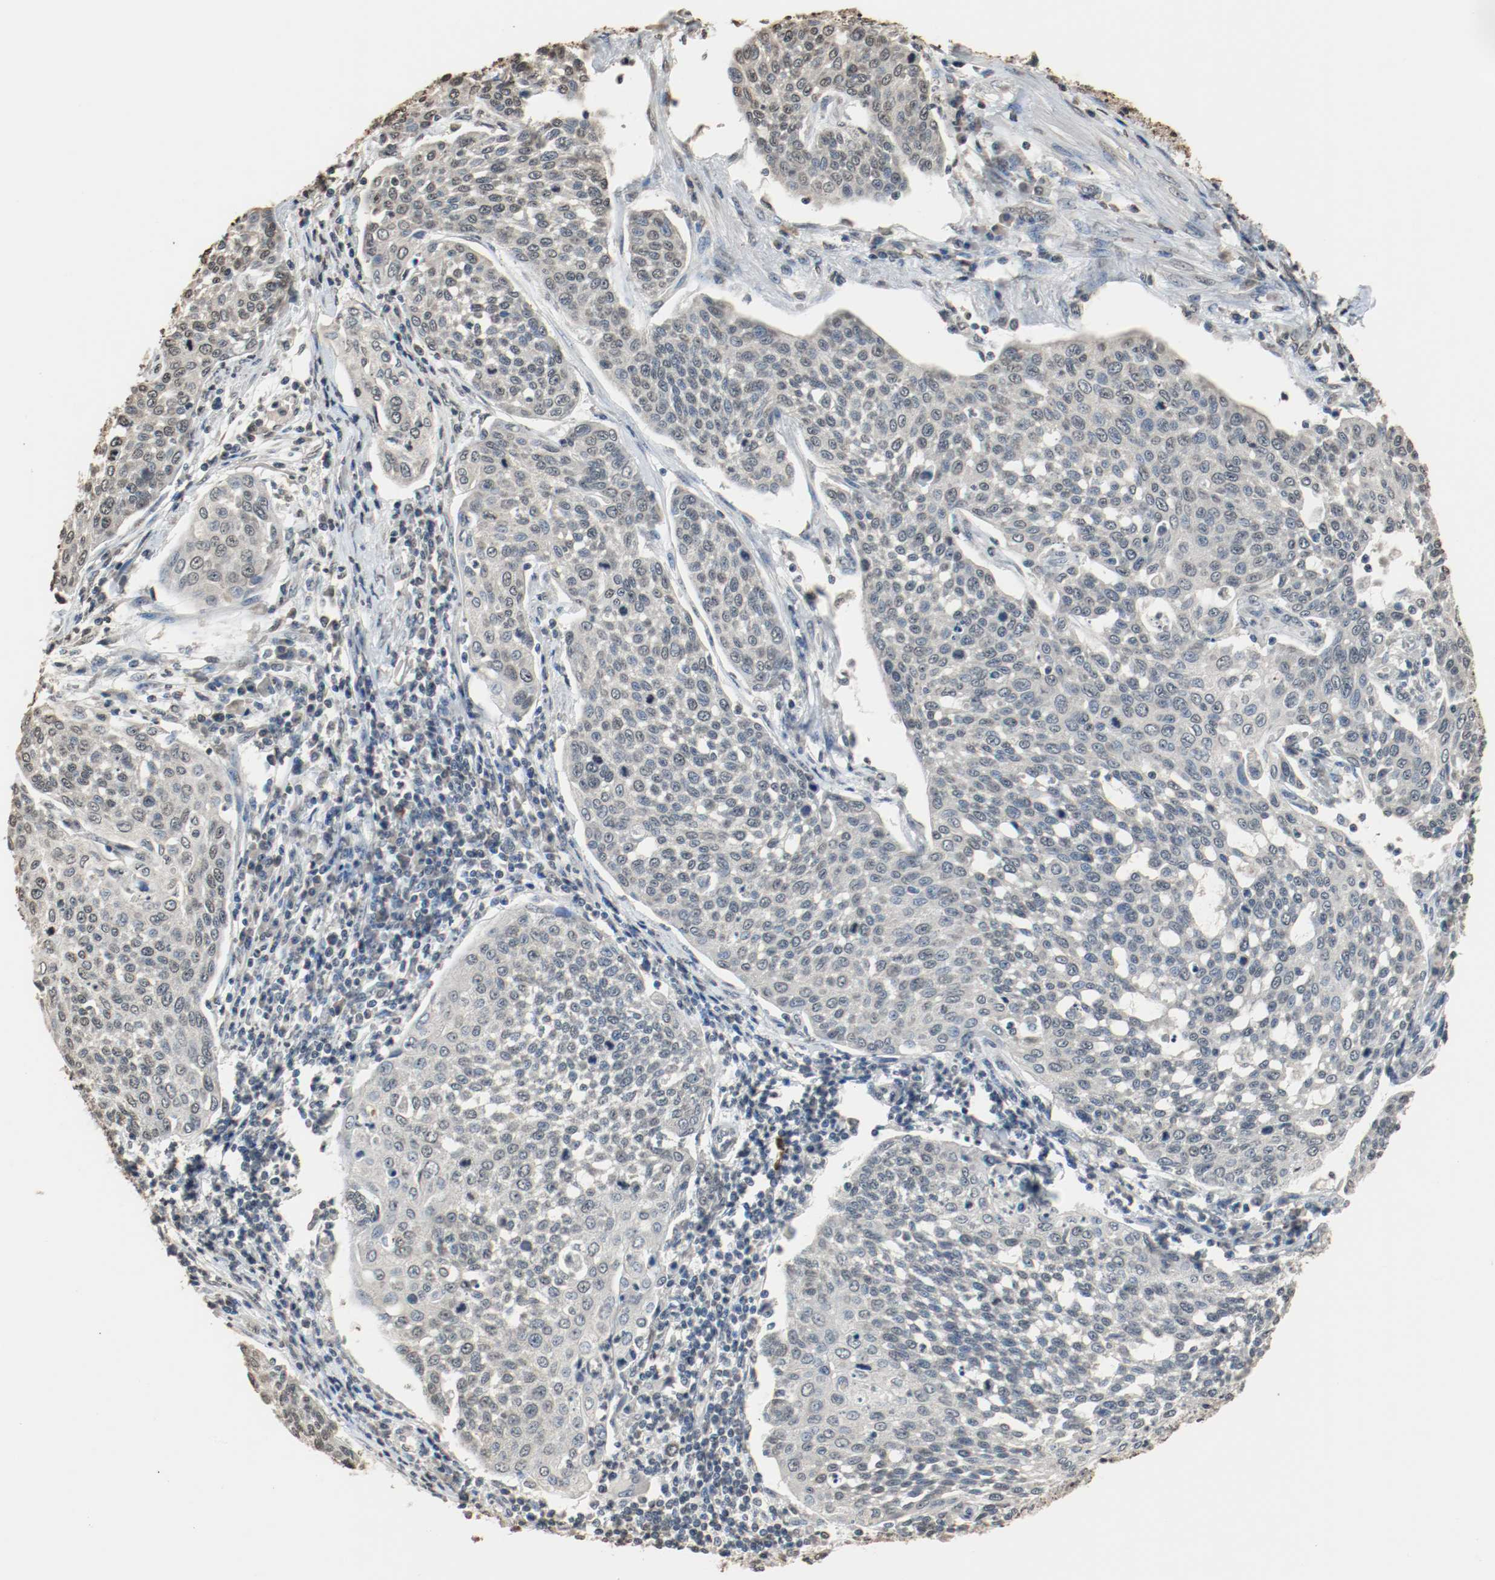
{"staining": {"intensity": "negative", "quantity": "none", "location": "none"}, "tissue": "cervical cancer", "cell_type": "Tumor cells", "image_type": "cancer", "snomed": [{"axis": "morphology", "description": "Squamous cell carcinoma, NOS"}, {"axis": "topography", "description": "Cervix"}], "caption": "Immunohistochemical staining of human squamous cell carcinoma (cervical) demonstrates no significant staining in tumor cells. The staining is performed using DAB brown chromogen with nuclei counter-stained in using hematoxylin.", "gene": "RTN4", "patient": {"sex": "female", "age": 34}}